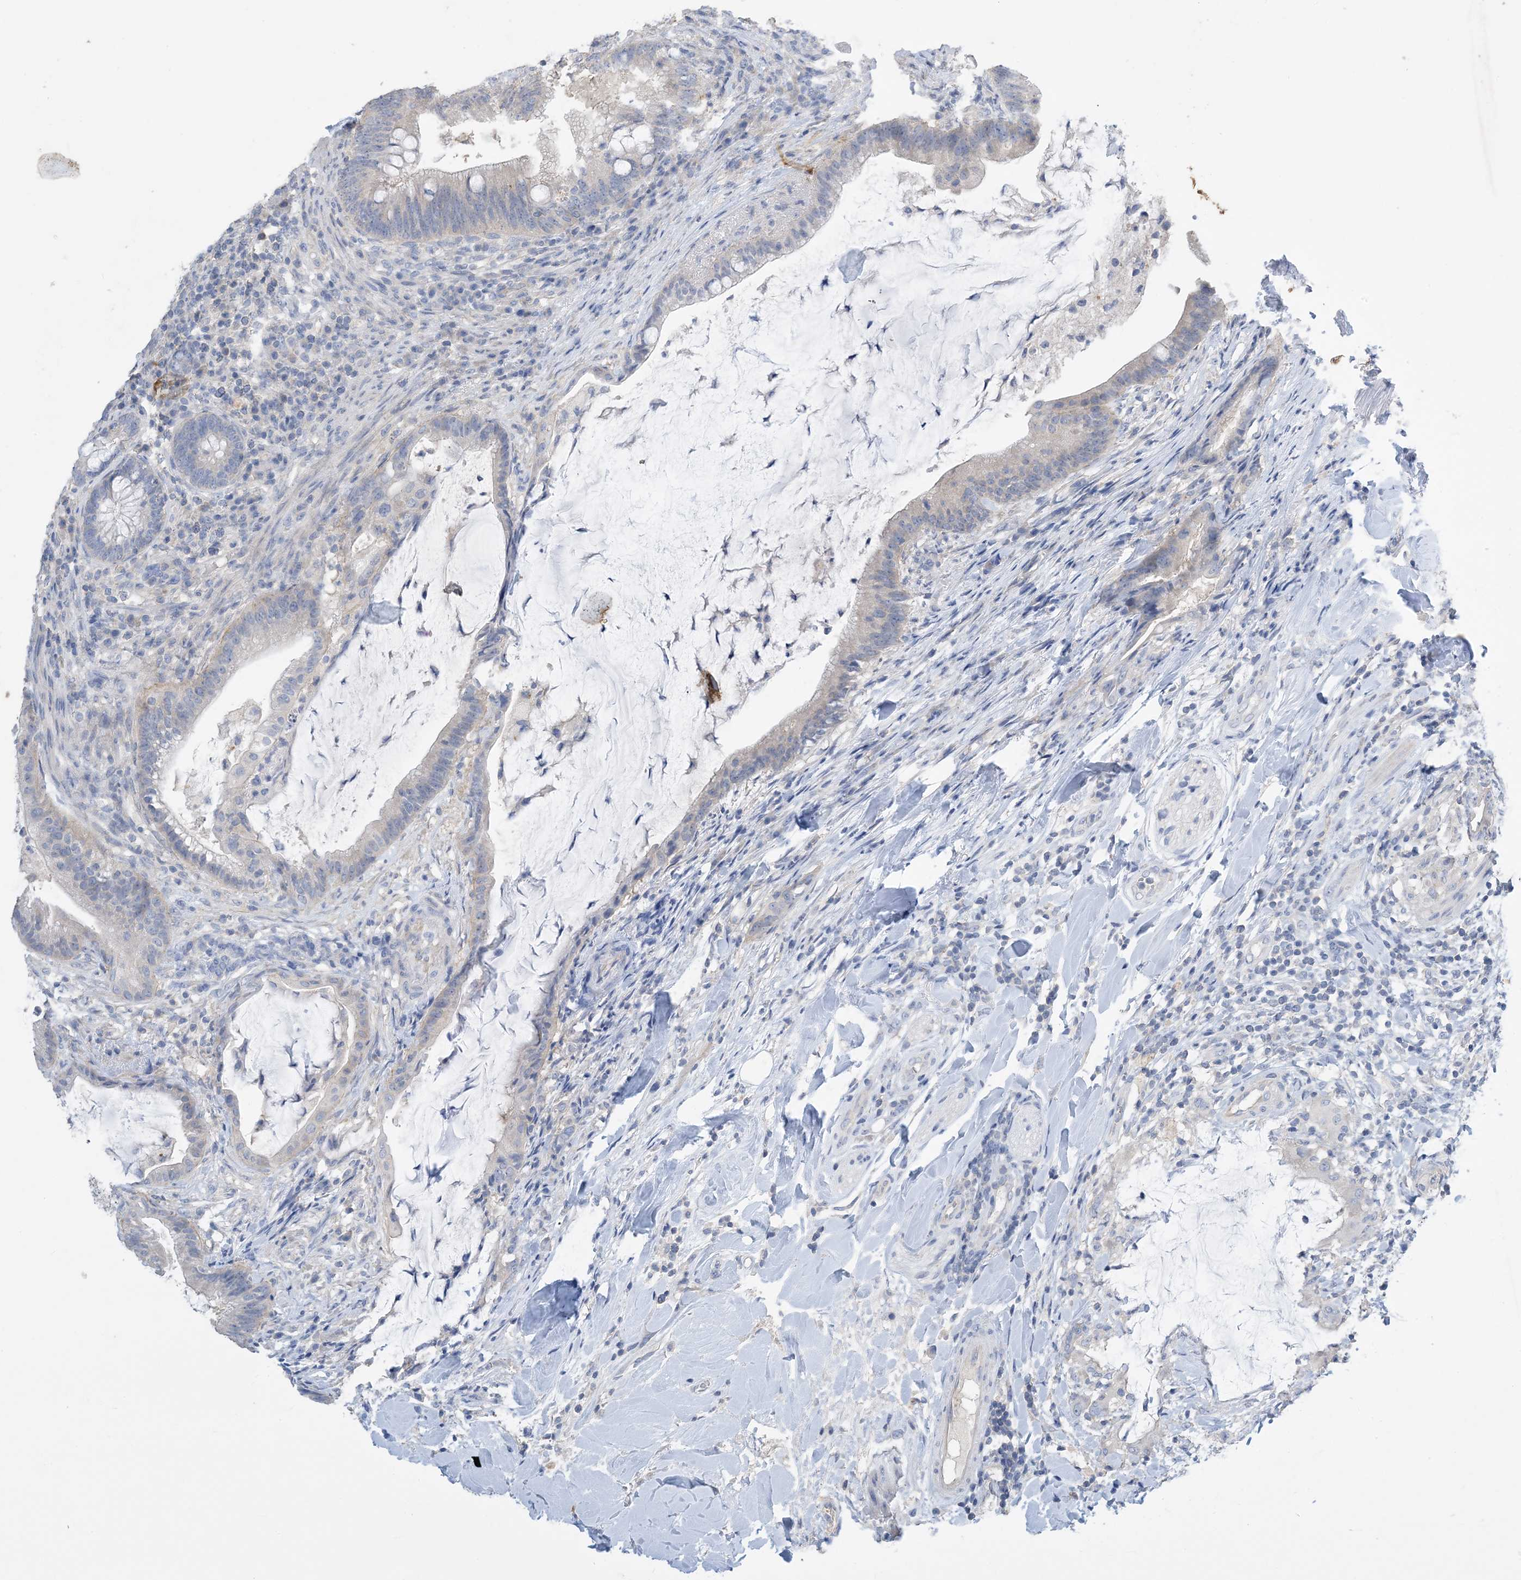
{"staining": {"intensity": "negative", "quantity": "none", "location": "none"}, "tissue": "colorectal cancer", "cell_type": "Tumor cells", "image_type": "cancer", "snomed": [{"axis": "morphology", "description": "Adenocarcinoma, NOS"}, {"axis": "topography", "description": "Colon"}], "caption": "IHC micrograph of colorectal cancer stained for a protein (brown), which displays no staining in tumor cells. (DAB immunohistochemistry with hematoxylin counter stain).", "gene": "KPRP", "patient": {"sex": "female", "age": 66}}